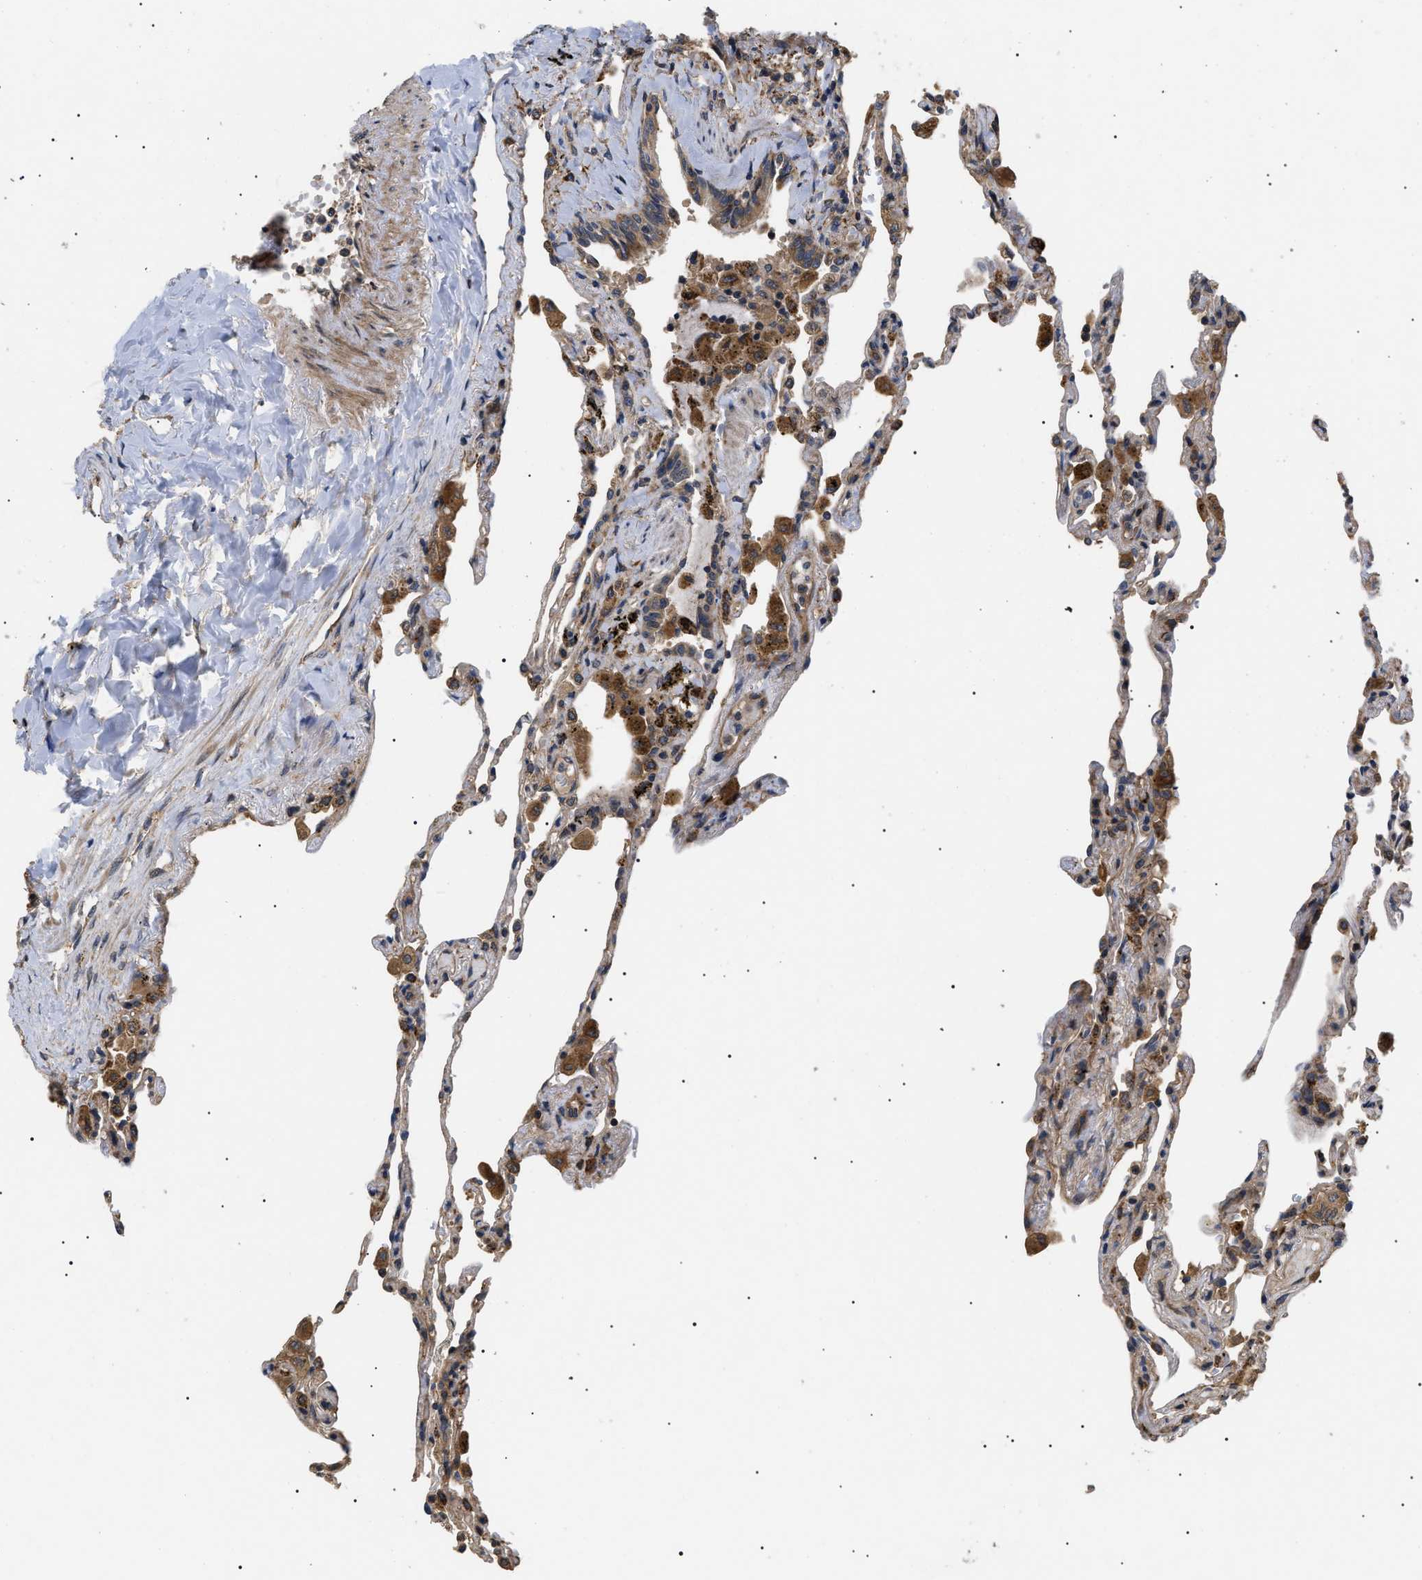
{"staining": {"intensity": "weak", "quantity": "25%-75%", "location": "cytoplasmic/membranous"}, "tissue": "lung", "cell_type": "Alveolar cells", "image_type": "normal", "snomed": [{"axis": "morphology", "description": "Normal tissue, NOS"}, {"axis": "topography", "description": "Lung"}], "caption": "Immunohistochemistry (DAB) staining of normal human lung reveals weak cytoplasmic/membranous protein positivity in about 25%-75% of alveolar cells. Nuclei are stained in blue.", "gene": "ASTL", "patient": {"sex": "male", "age": 59}}